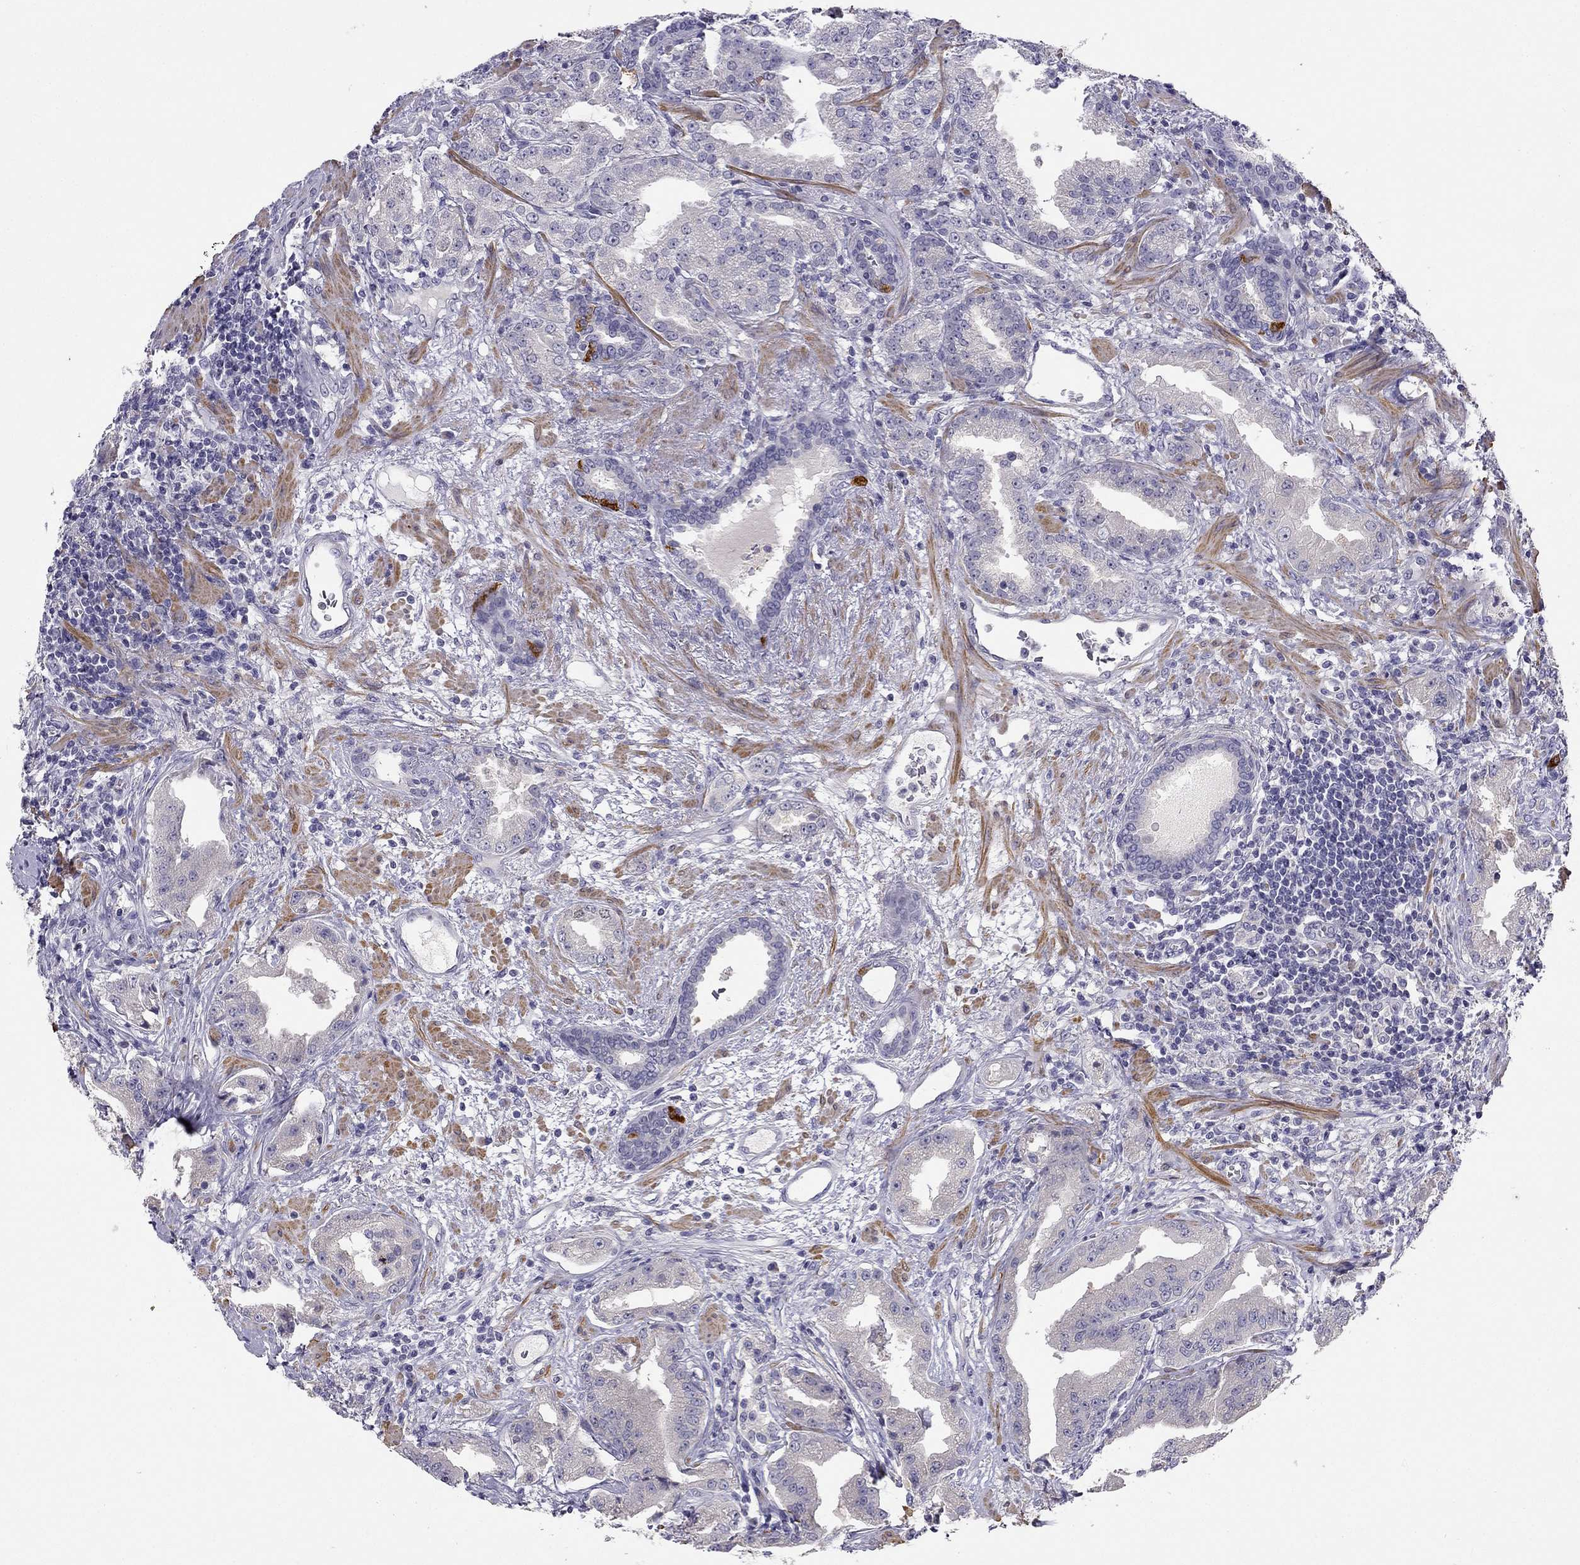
{"staining": {"intensity": "negative", "quantity": "none", "location": "none"}, "tissue": "prostate cancer", "cell_type": "Tumor cells", "image_type": "cancer", "snomed": [{"axis": "morphology", "description": "Adenocarcinoma, Low grade"}, {"axis": "topography", "description": "Prostate"}], "caption": "Tumor cells are negative for protein expression in human prostate adenocarcinoma (low-grade). Nuclei are stained in blue.", "gene": "C16orf89", "patient": {"sex": "male", "age": 62}}